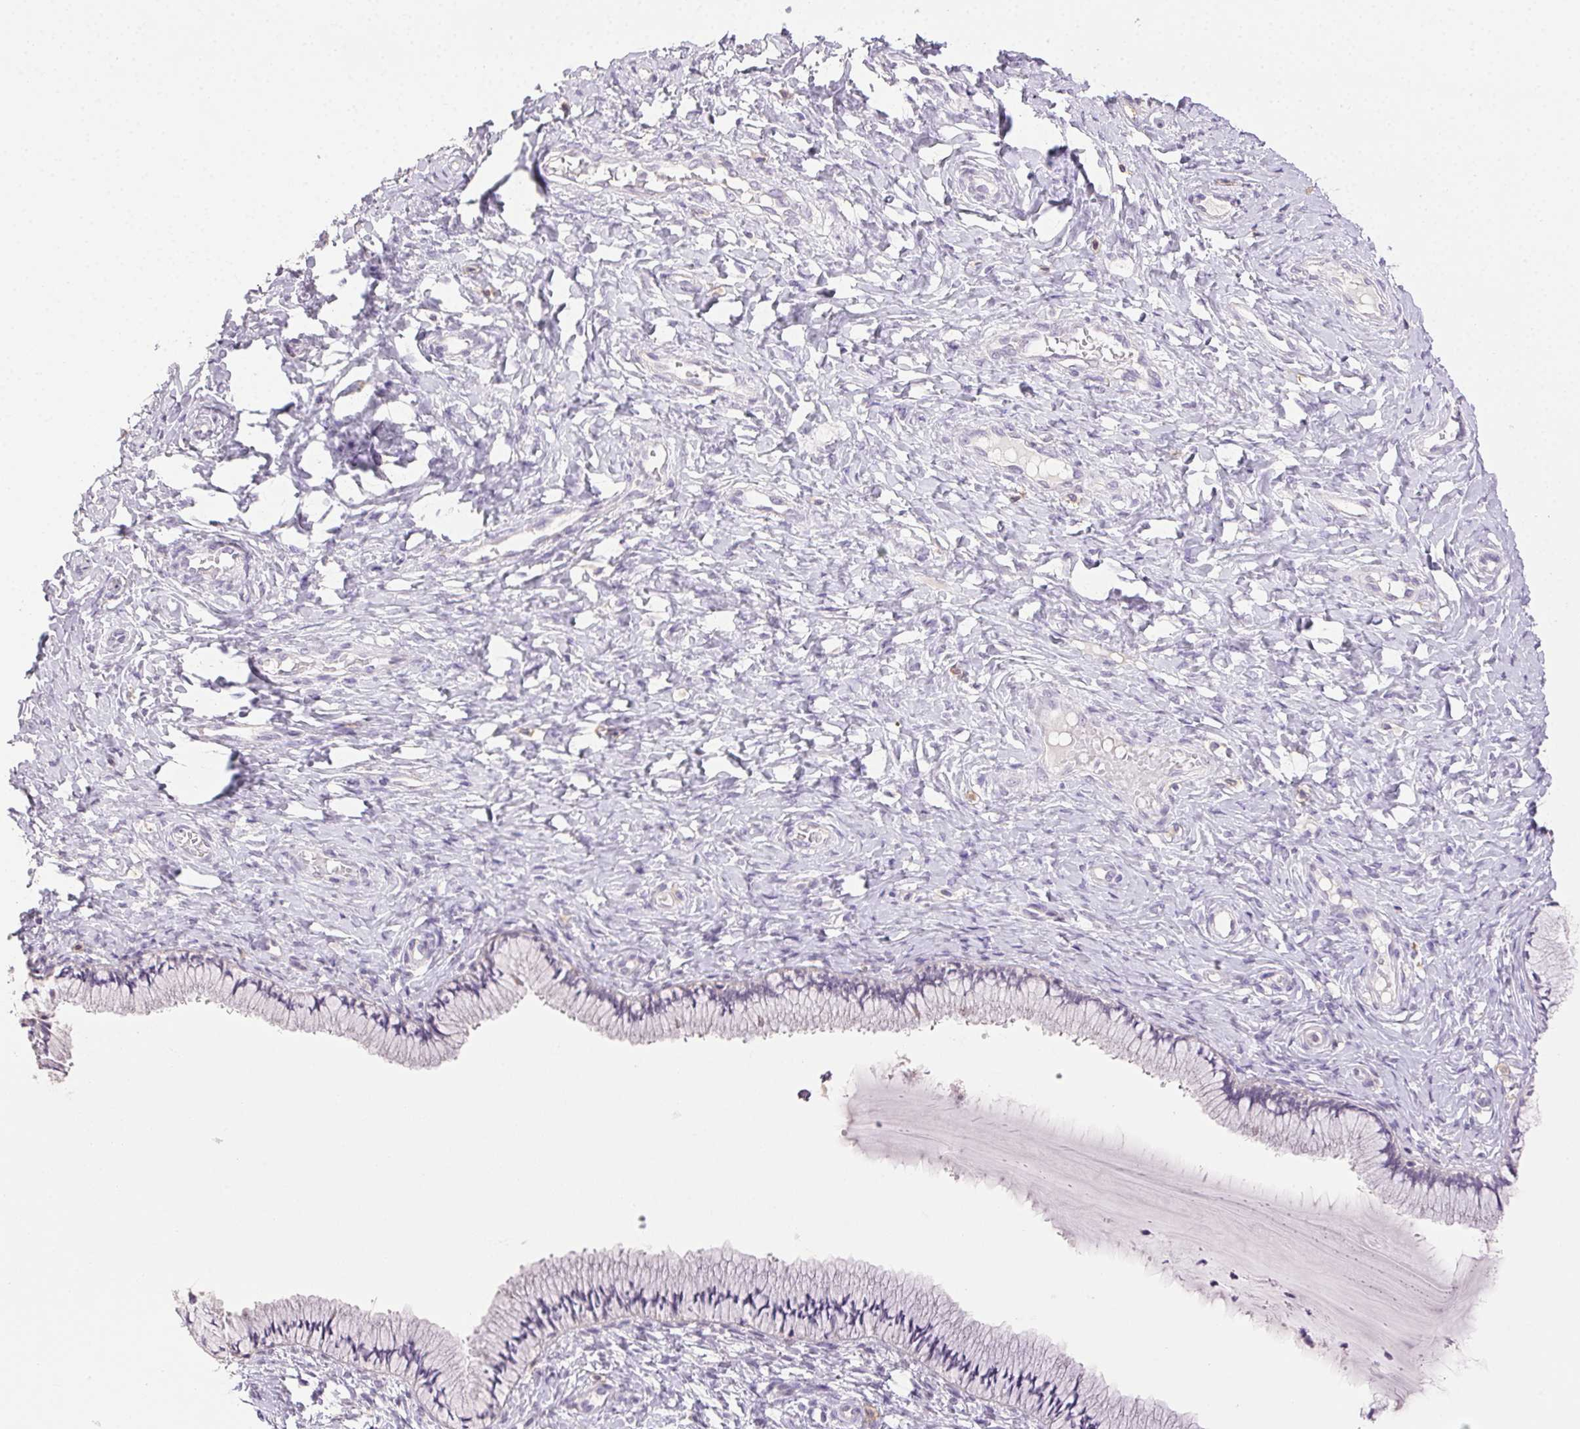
{"staining": {"intensity": "negative", "quantity": "none", "location": "none"}, "tissue": "cervix", "cell_type": "Glandular cells", "image_type": "normal", "snomed": [{"axis": "morphology", "description": "Normal tissue, NOS"}, {"axis": "topography", "description": "Cervix"}], "caption": "An immunohistochemistry (IHC) micrograph of normal cervix is shown. There is no staining in glandular cells of cervix. (Brightfield microscopy of DAB immunohistochemistry (IHC) at high magnification).", "gene": "AKAP5", "patient": {"sex": "female", "age": 37}}